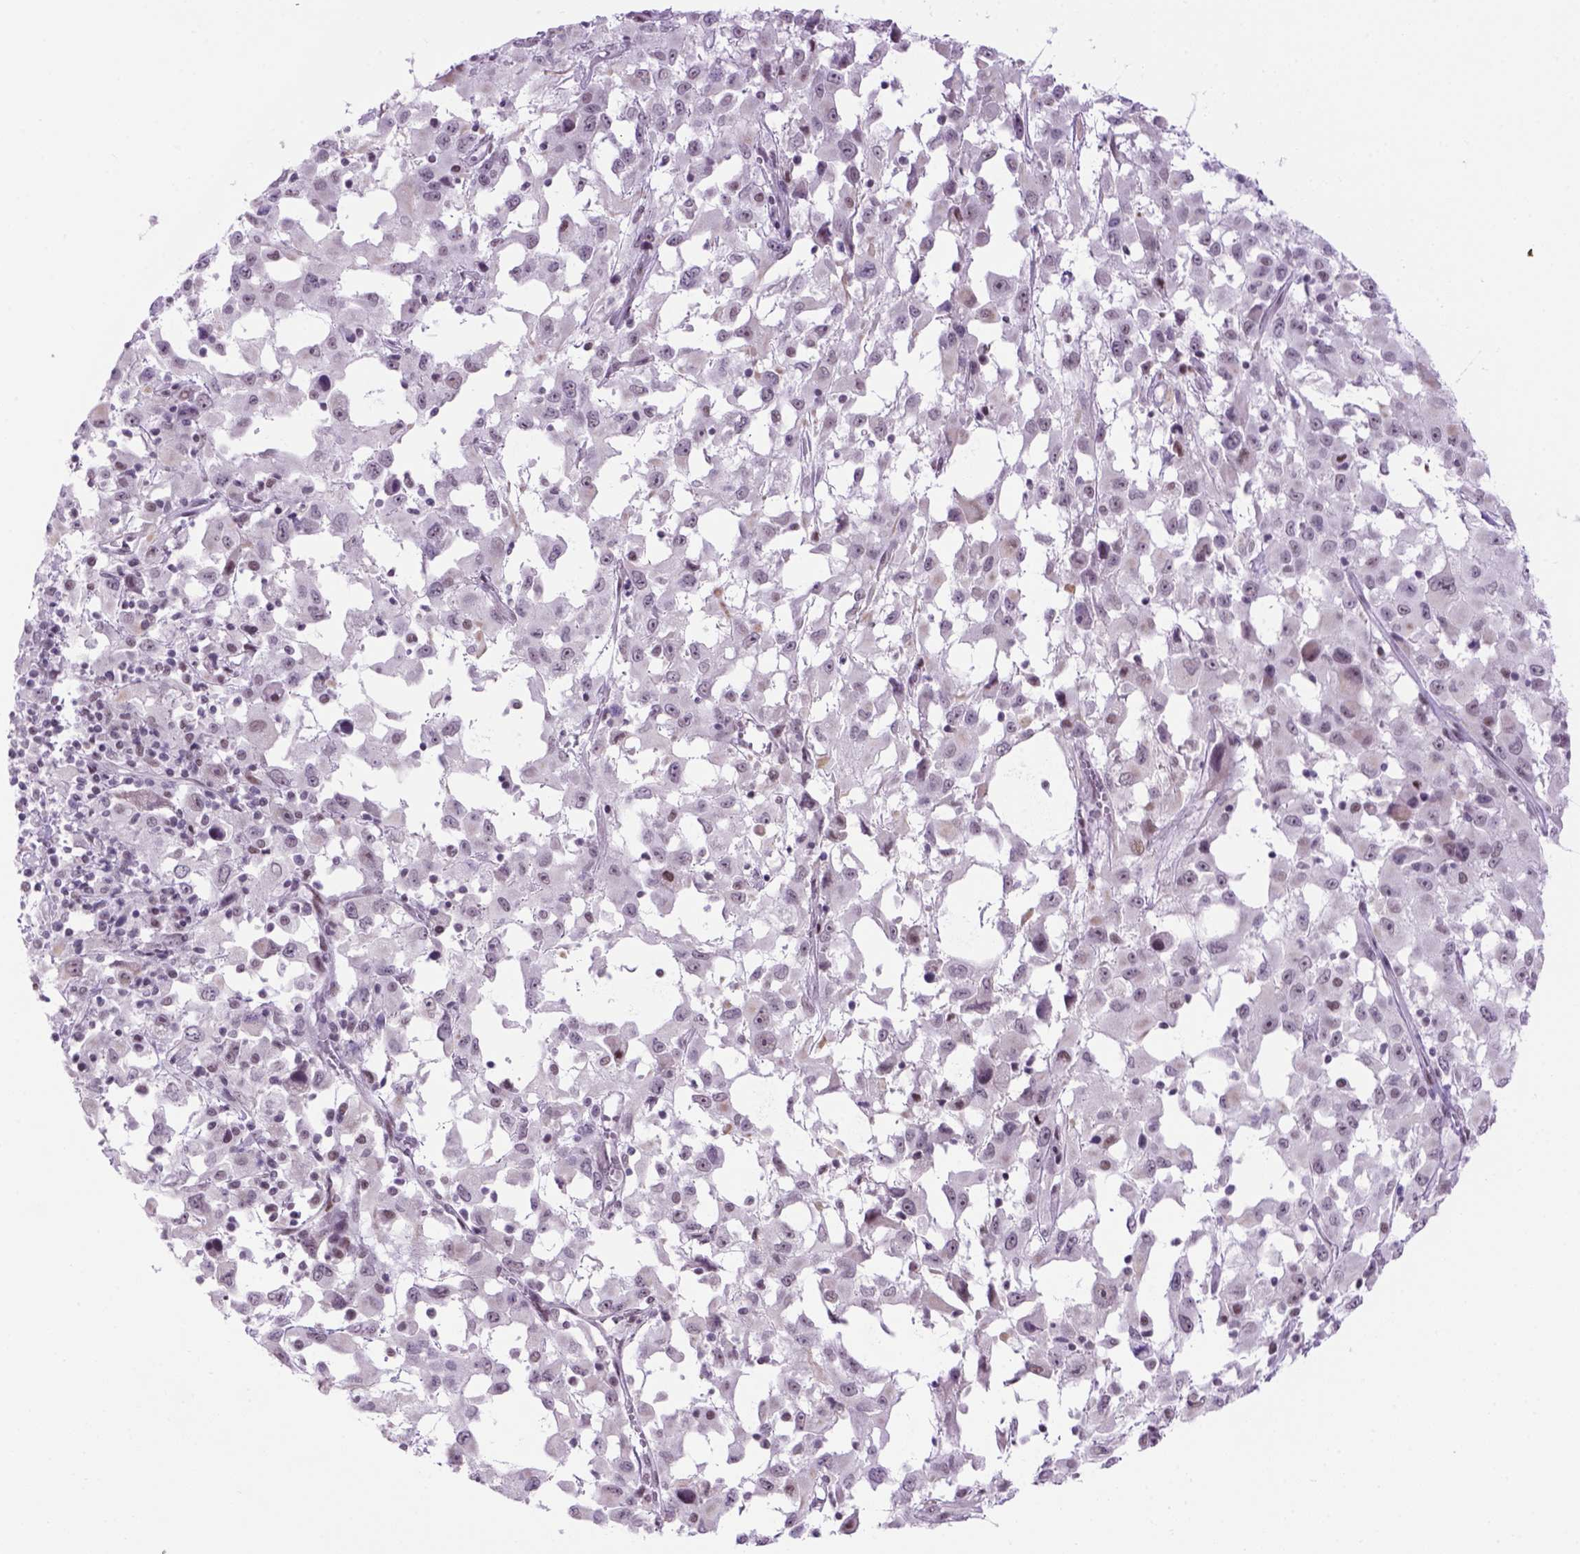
{"staining": {"intensity": "negative", "quantity": "none", "location": "none"}, "tissue": "melanoma", "cell_type": "Tumor cells", "image_type": "cancer", "snomed": [{"axis": "morphology", "description": "Malignant melanoma, Metastatic site"}, {"axis": "topography", "description": "Soft tissue"}], "caption": "Micrograph shows no protein positivity in tumor cells of melanoma tissue.", "gene": "TBPL1", "patient": {"sex": "male", "age": 50}}